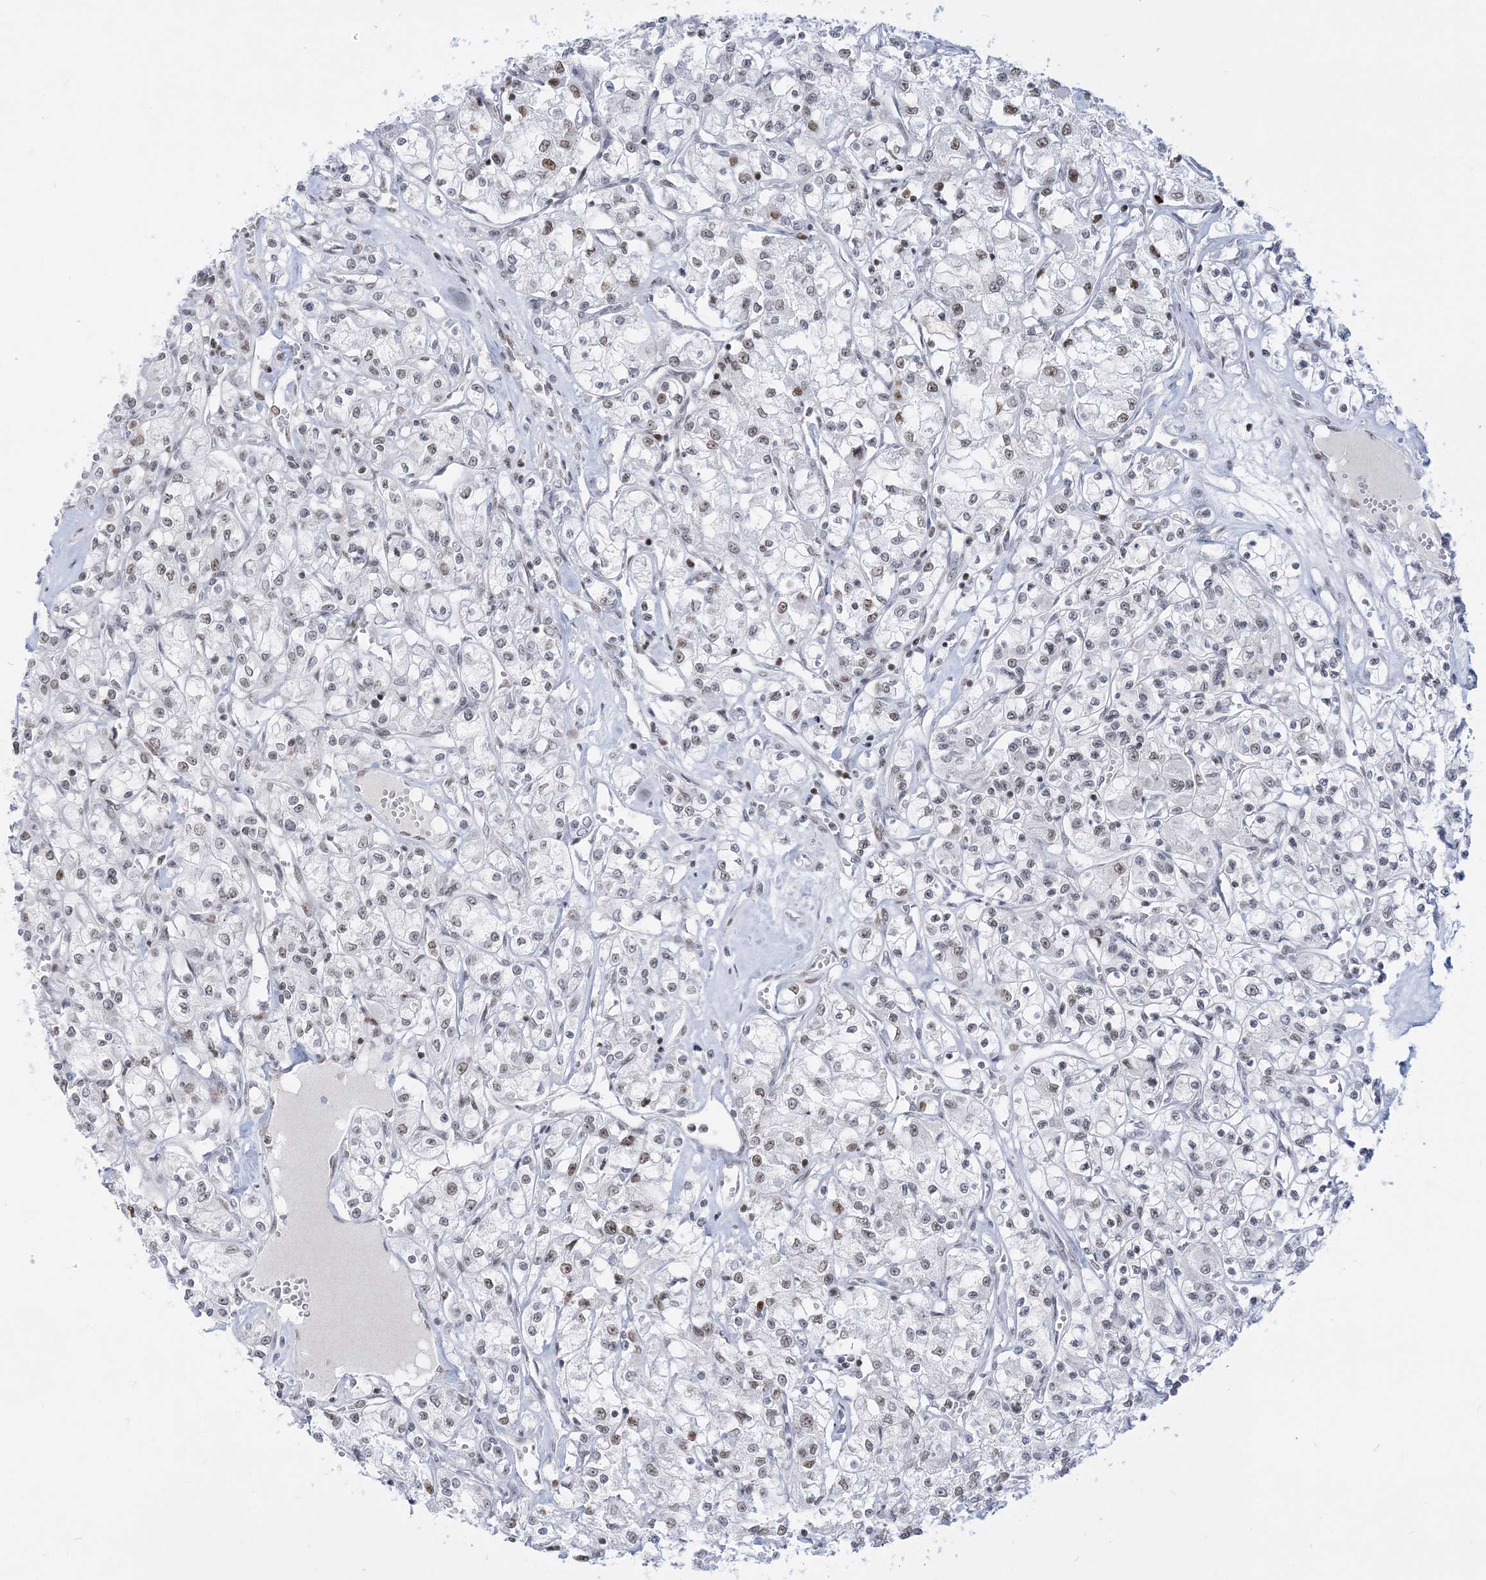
{"staining": {"intensity": "weak", "quantity": "<25%", "location": "nuclear"}, "tissue": "renal cancer", "cell_type": "Tumor cells", "image_type": "cancer", "snomed": [{"axis": "morphology", "description": "Adenocarcinoma, NOS"}, {"axis": "topography", "description": "Kidney"}], "caption": "Immunohistochemical staining of adenocarcinoma (renal) exhibits no significant staining in tumor cells.", "gene": "DDX21", "patient": {"sex": "female", "age": 59}}